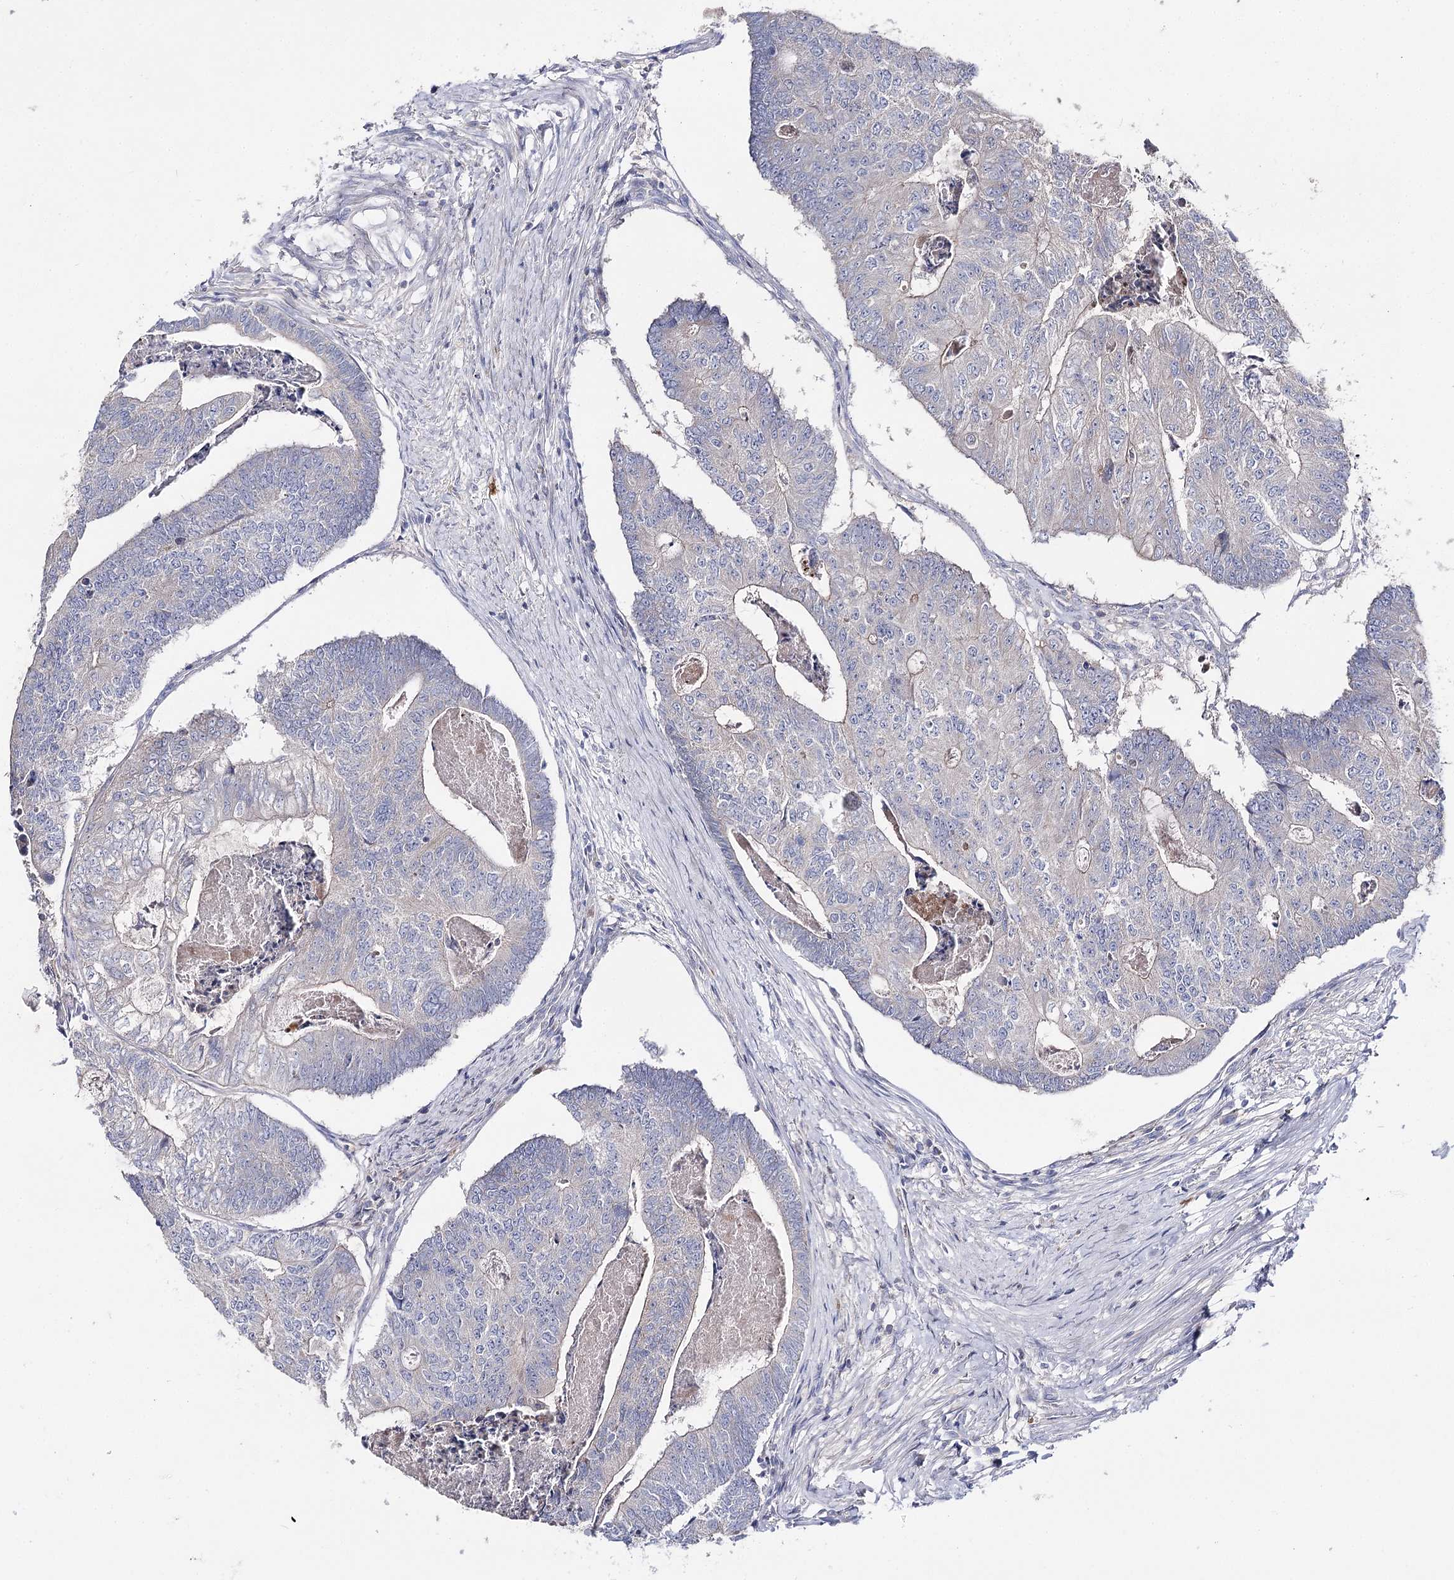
{"staining": {"intensity": "negative", "quantity": "none", "location": "none"}, "tissue": "colorectal cancer", "cell_type": "Tumor cells", "image_type": "cancer", "snomed": [{"axis": "morphology", "description": "Adenocarcinoma, NOS"}, {"axis": "topography", "description": "Colon"}], "caption": "Human colorectal cancer (adenocarcinoma) stained for a protein using immunohistochemistry (IHC) displays no staining in tumor cells.", "gene": "NRAP", "patient": {"sex": "female", "age": 67}}